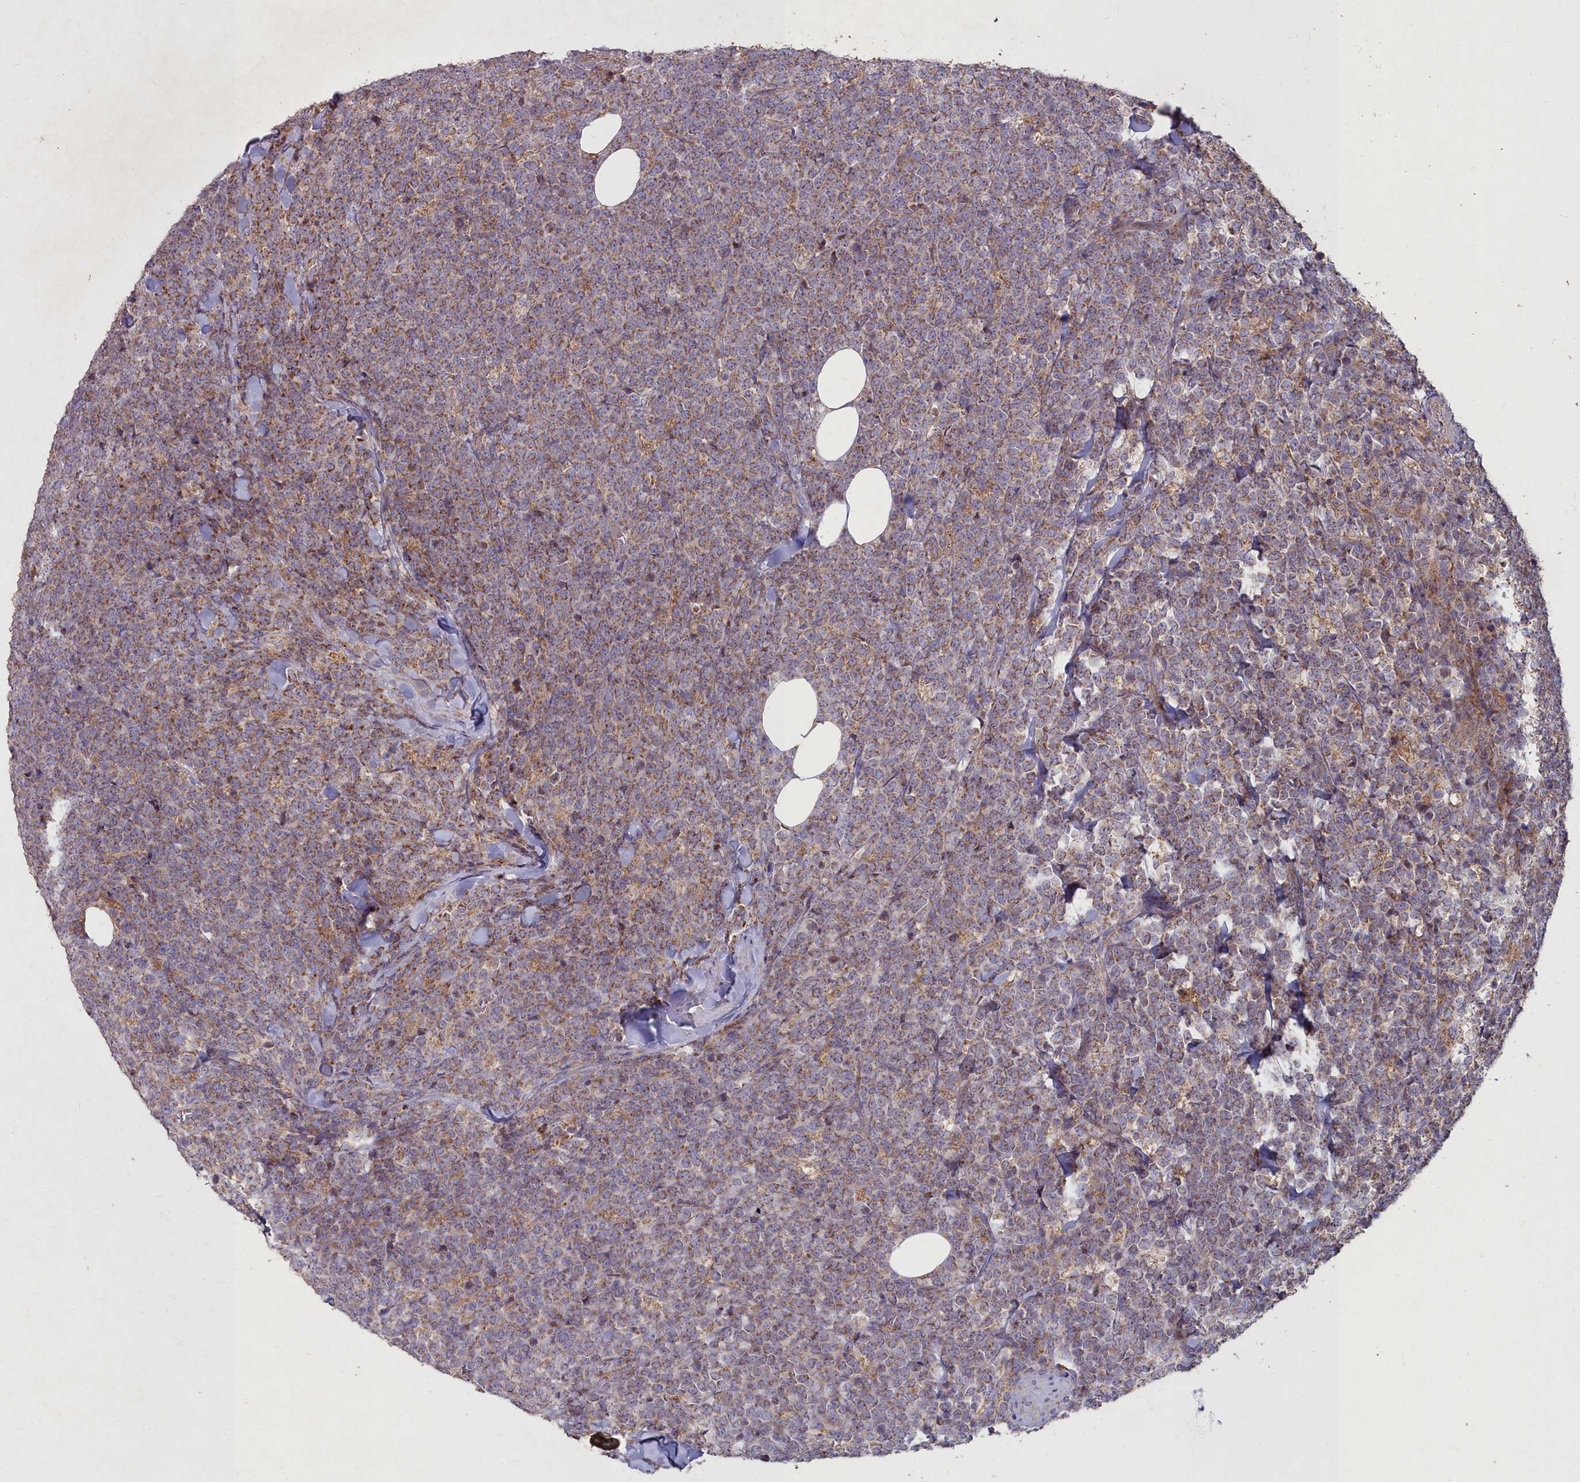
{"staining": {"intensity": "moderate", "quantity": ">75%", "location": "cytoplasmic/membranous"}, "tissue": "lymphoma", "cell_type": "Tumor cells", "image_type": "cancer", "snomed": [{"axis": "morphology", "description": "Malignant lymphoma, non-Hodgkin's type, High grade"}, {"axis": "topography", "description": "Small intestine"}], "caption": "DAB immunohistochemical staining of lymphoma displays moderate cytoplasmic/membranous protein staining in approximately >75% of tumor cells.", "gene": "COX11", "patient": {"sex": "male", "age": 8}}